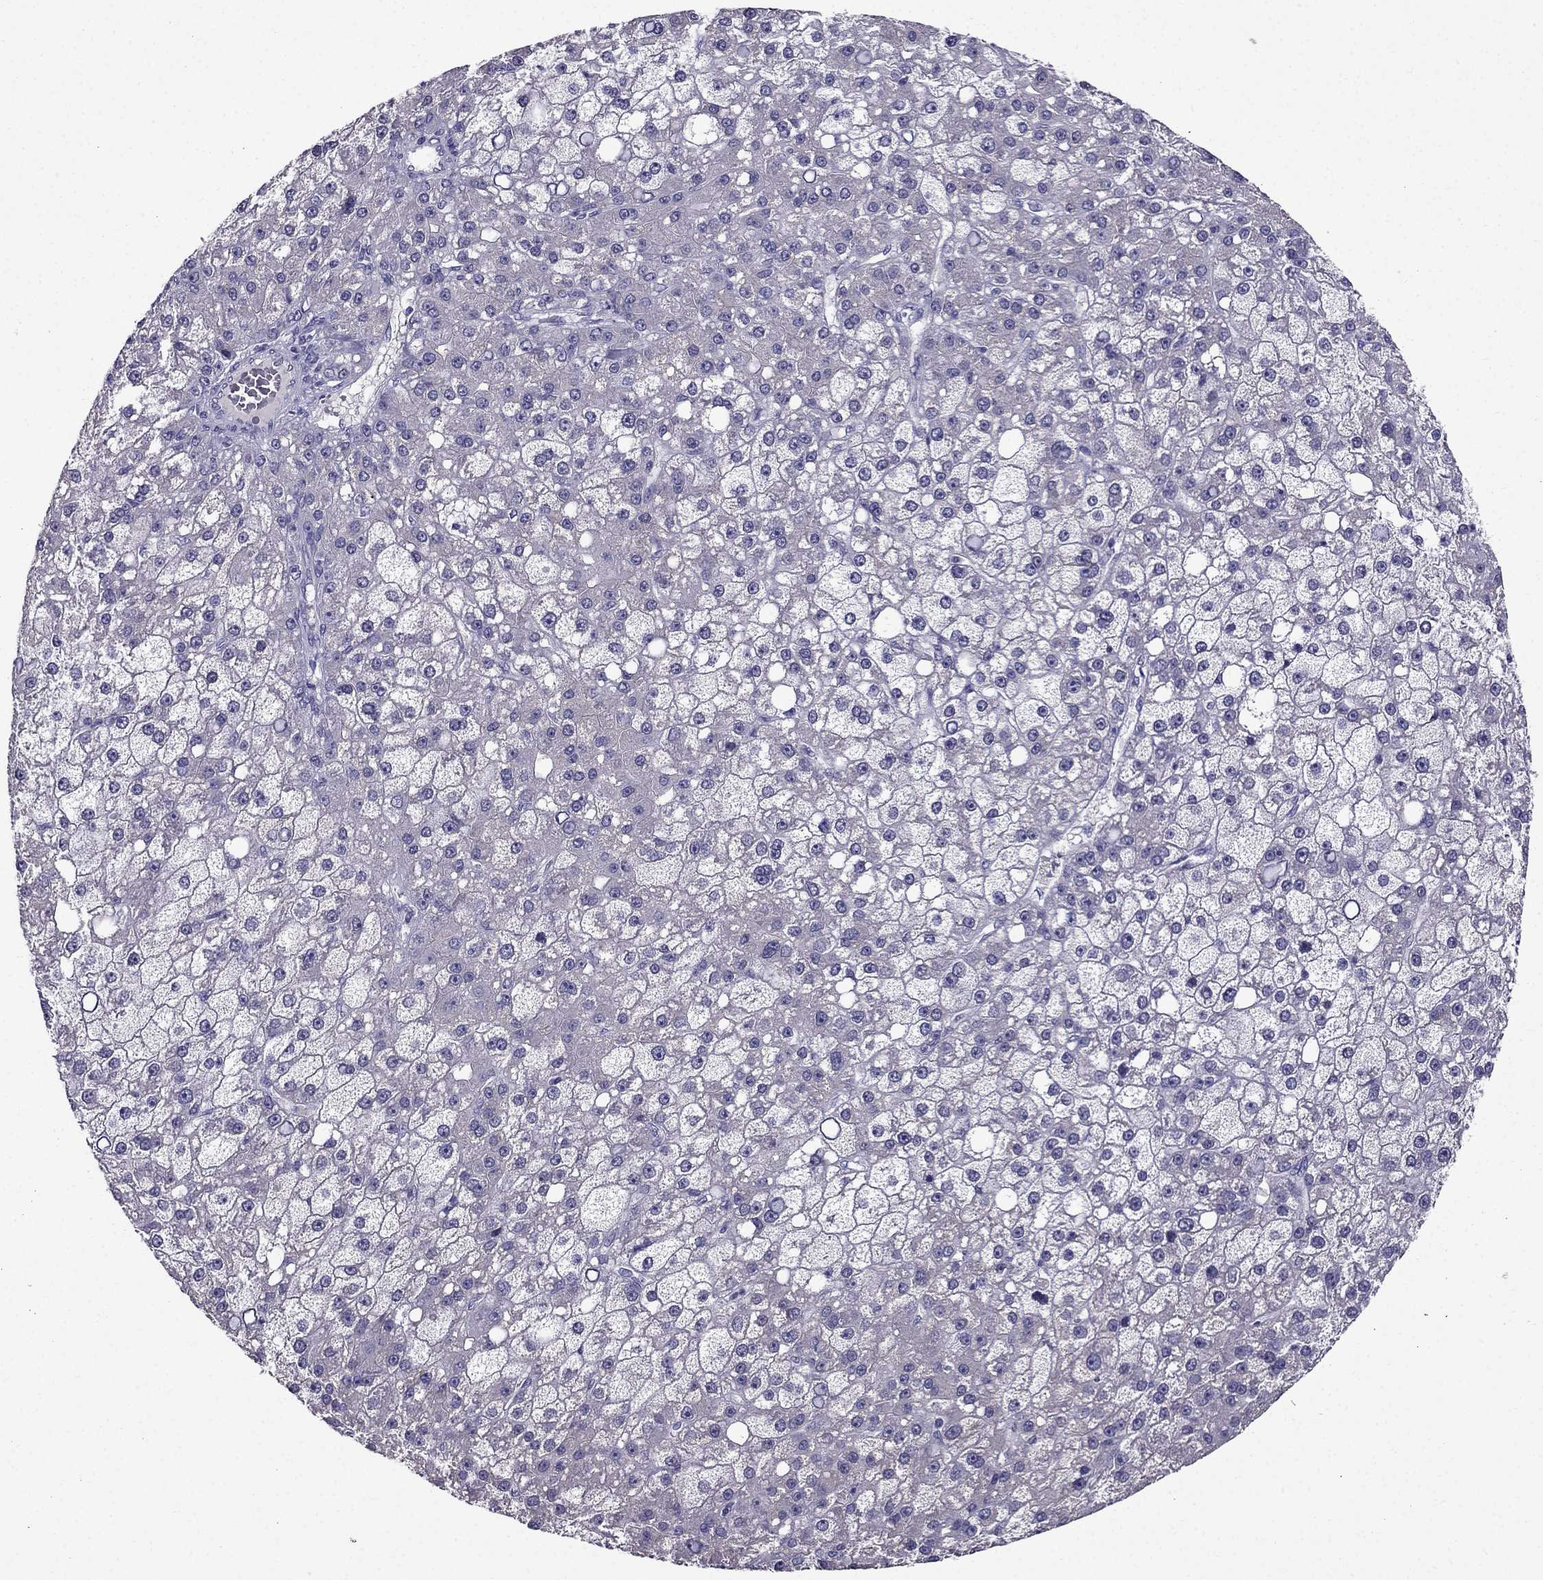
{"staining": {"intensity": "negative", "quantity": "none", "location": "none"}, "tissue": "liver cancer", "cell_type": "Tumor cells", "image_type": "cancer", "snomed": [{"axis": "morphology", "description": "Carcinoma, Hepatocellular, NOS"}, {"axis": "topography", "description": "Liver"}], "caption": "Tumor cells are negative for brown protein staining in liver cancer (hepatocellular carcinoma).", "gene": "DUSP15", "patient": {"sex": "male", "age": 67}}